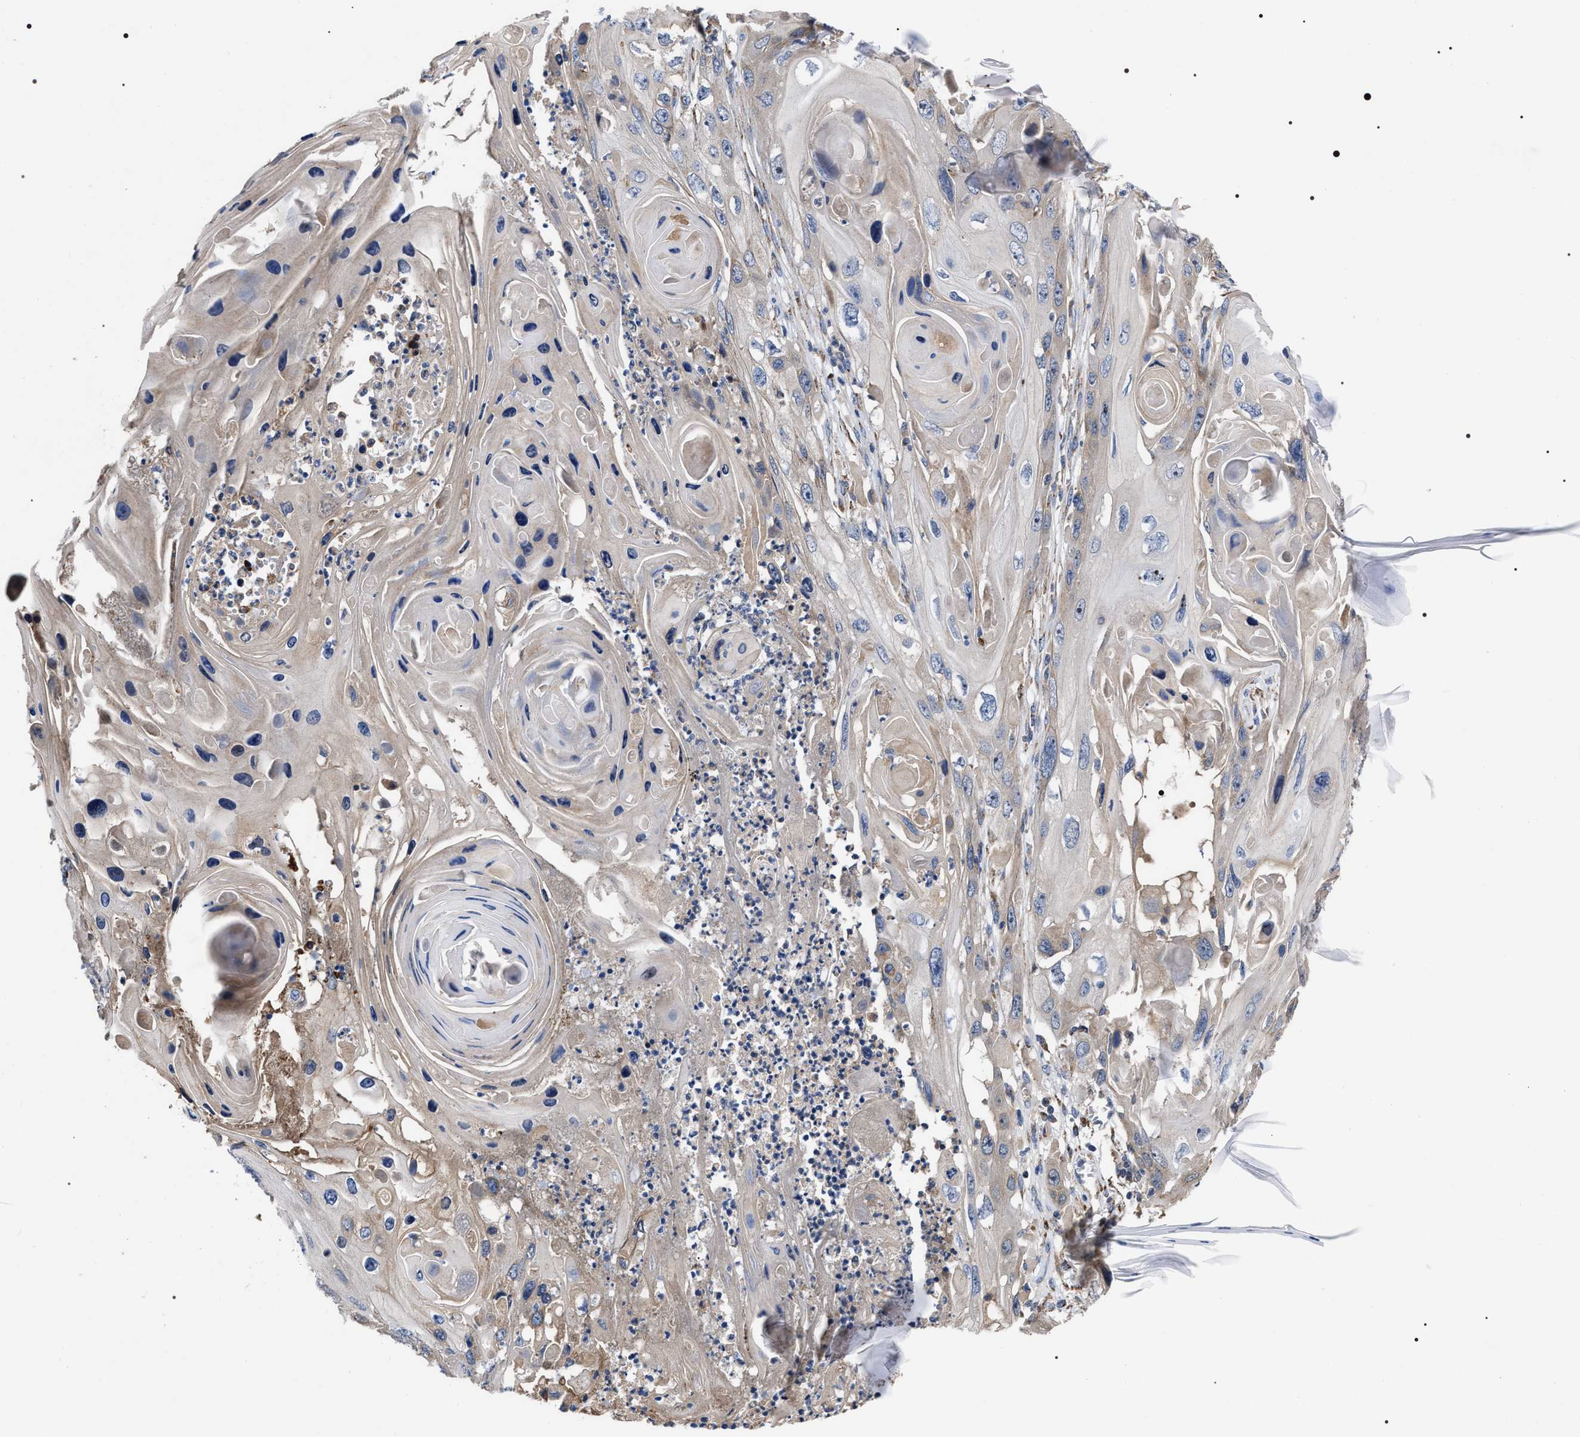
{"staining": {"intensity": "weak", "quantity": ">75%", "location": "cytoplasmic/membranous"}, "tissue": "skin cancer", "cell_type": "Tumor cells", "image_type": "cancer", "snomed": [{"axis": "morphology", "description": "Squamous cell carcinoma, NOS"}, {"axis": "topography", "description": "Skin"}], "caption": "Human skin cancer (squamous cell carcinoma) stained with a protein marker displays weak staining in tumor cells.", "gene": "MACC1", "patient": {"sex": "male", "age": 55}}